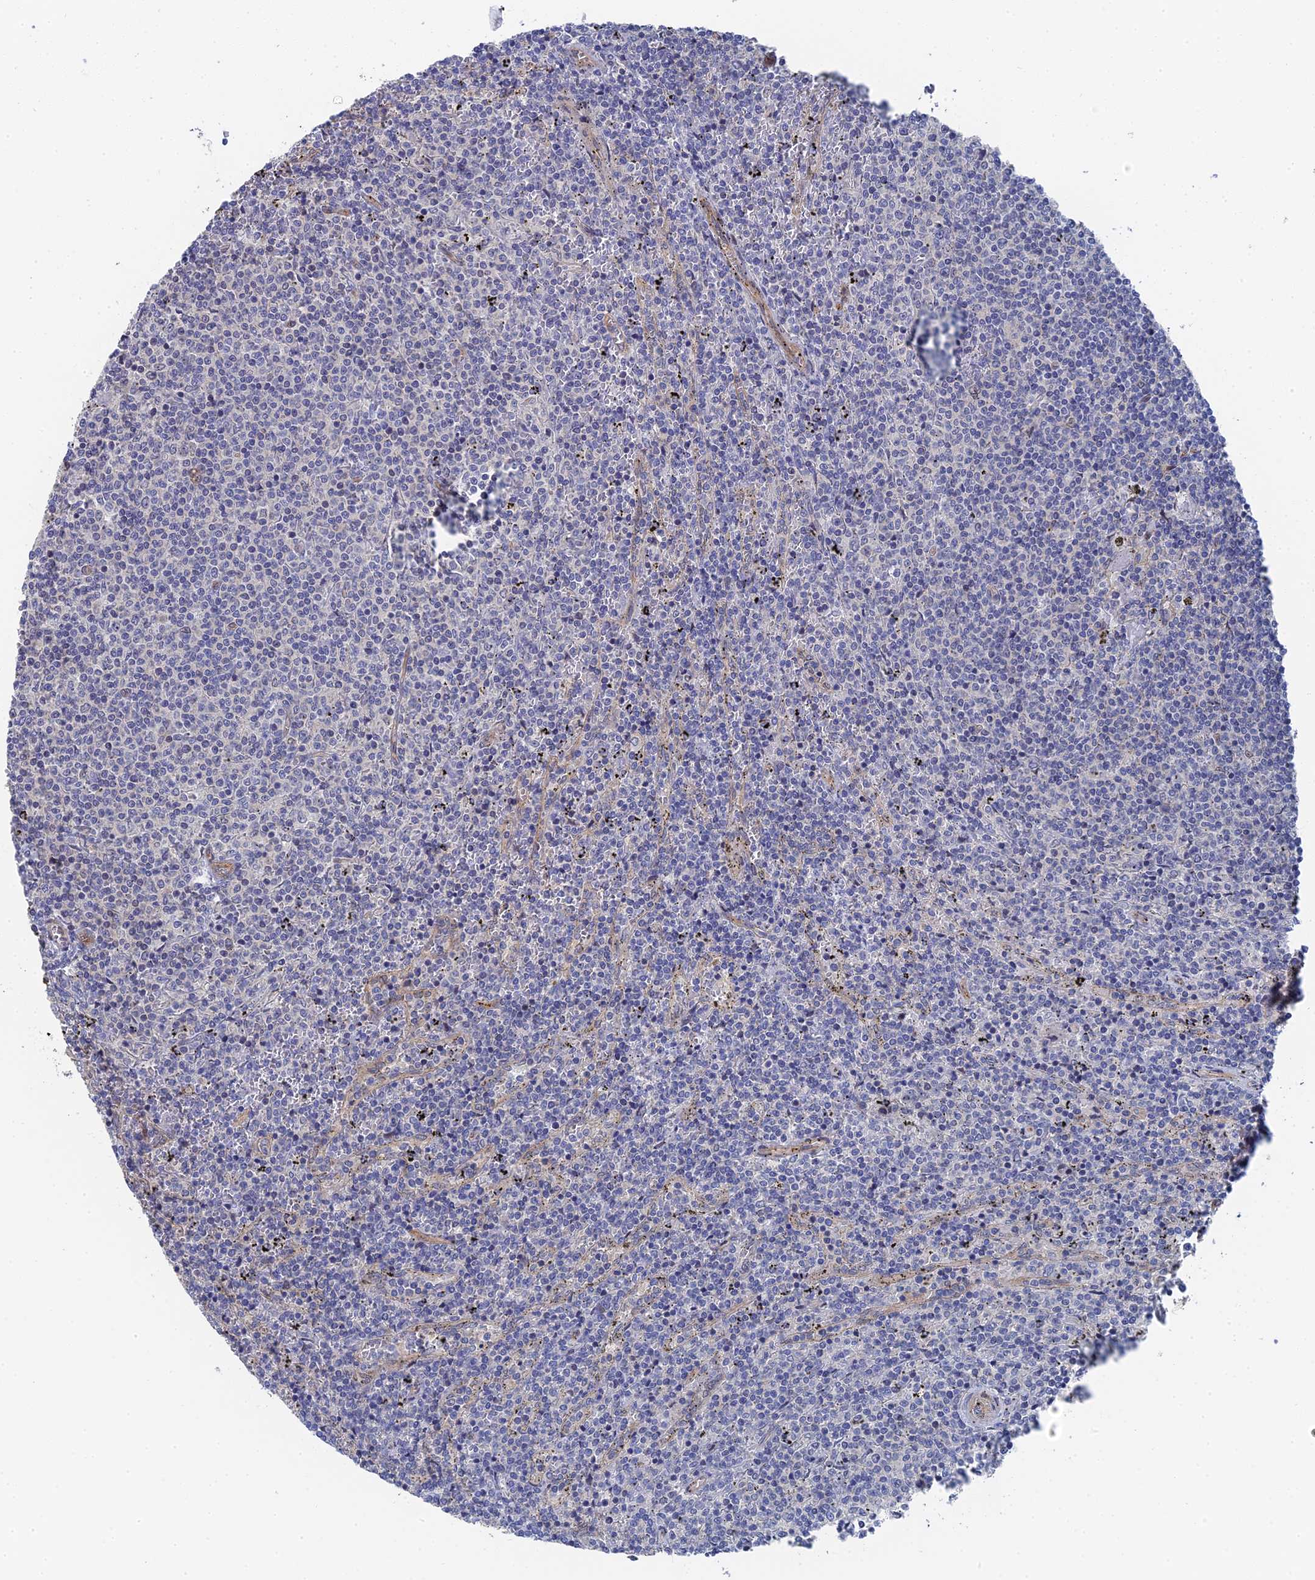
{"staining": {"intensity": "negative", "quantity": "none", "location": "none"}, "tissue": "lymphoma", "cell_type": "Tumor cells", "image_type": "cancer", "snomed": [{"axis": "morphology", "description": "Malignant lymphoma, non-Hodgkin's type, Low grade"}, {"axis": "topography", "description": "Spleen"}], "caption": "This is a micrograph of IHC staining of lymphoma, which shows no expression in tumor cells. (DAB (3,3'-diaminobenzidine) immunohistochemistry (IHC), high magnification).", "gene": "MTHFSD", "patient": {"sex": "female", "age": 50}}